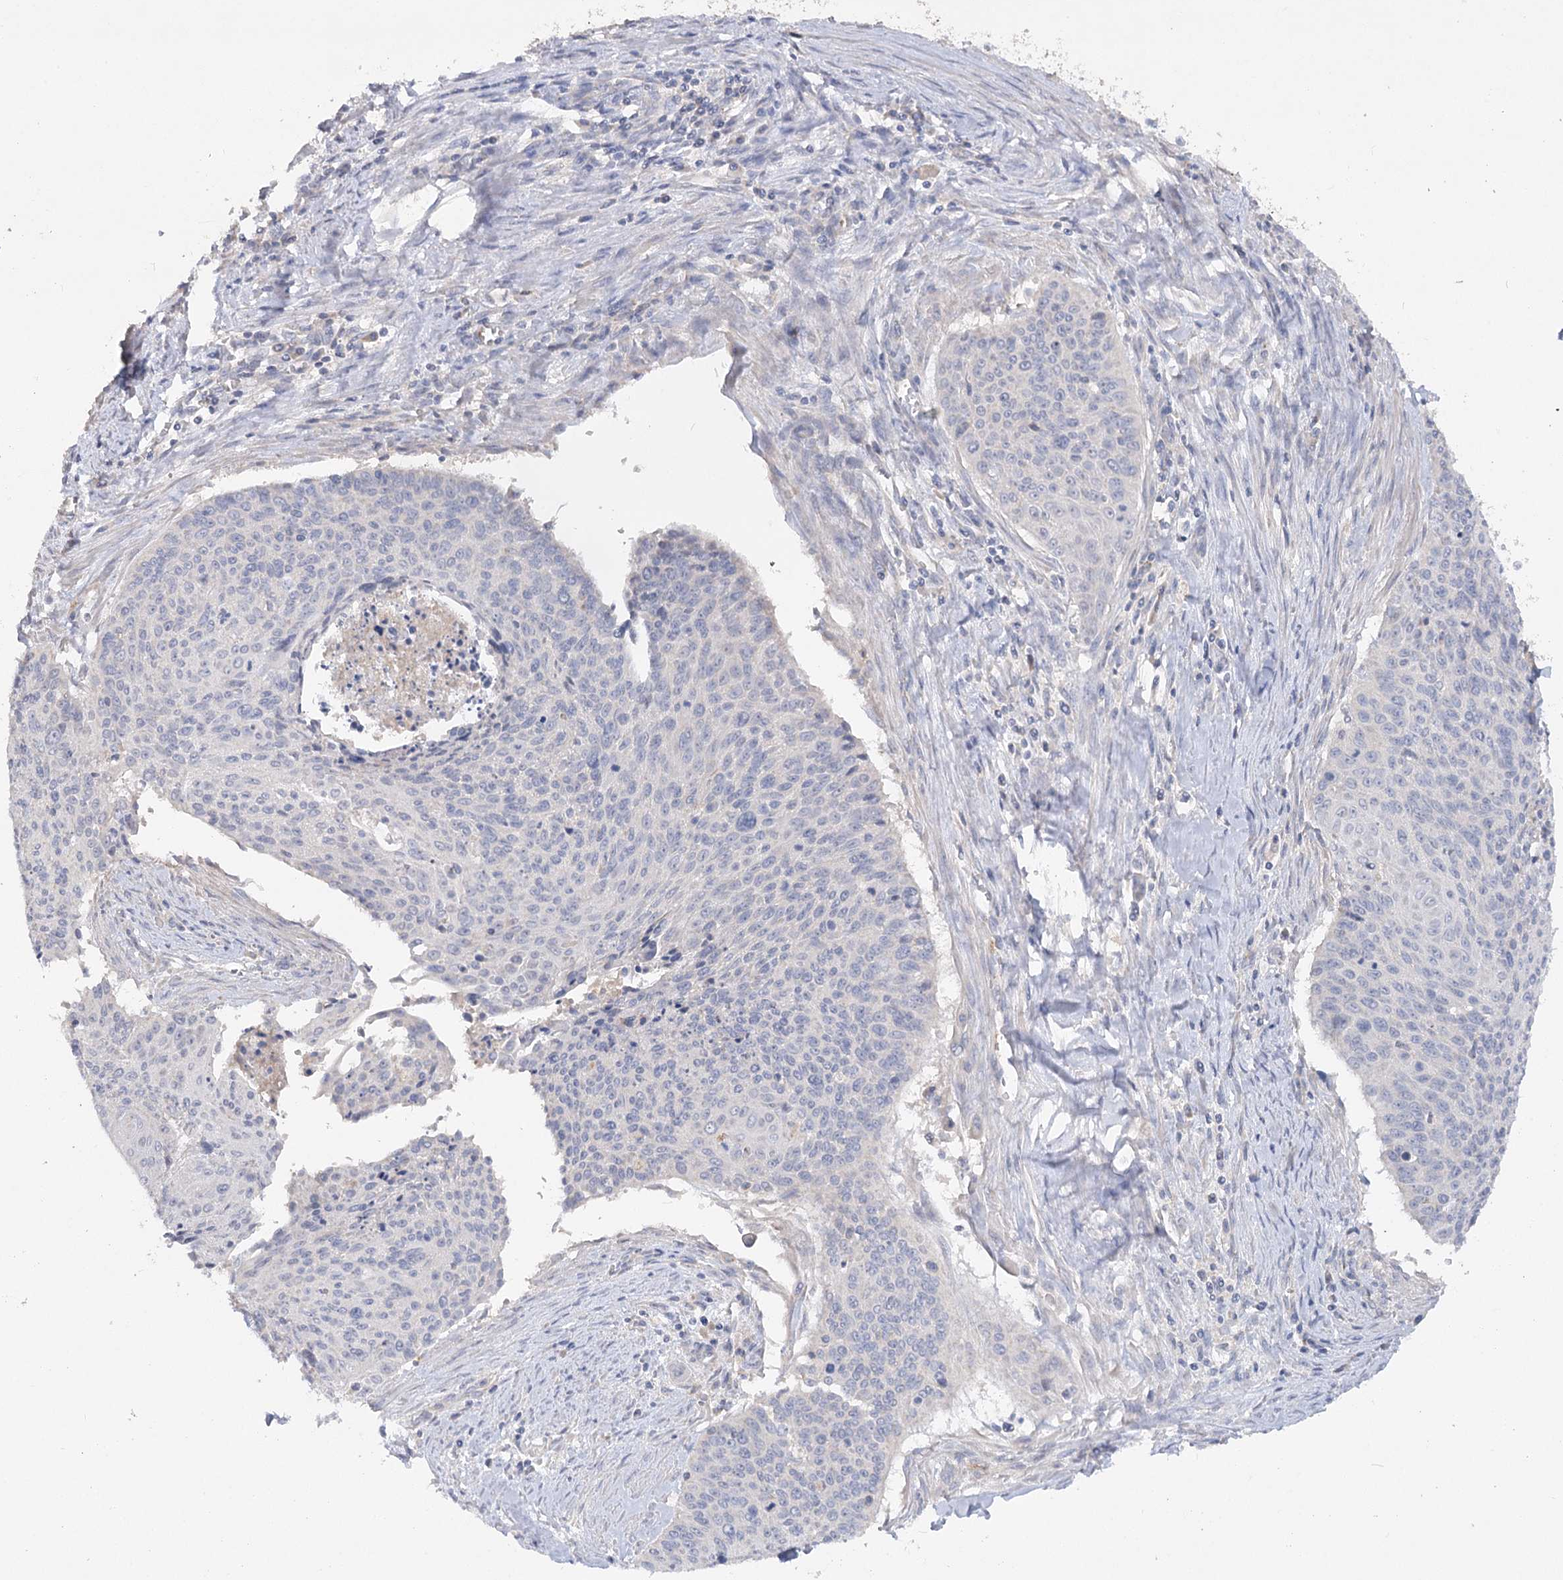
{"staining": {"intensity": "negative", "quantity": "none", "location": "none"}, "tissue": "cervical cancer", "cell_type": "Tumor cells", "image_type": "cancer", "snomed": [{"axis": "morphology", "description": "Squamous cell carcinoma, NOS"}, {"axis": "topography", "description": "Cervix"}], "caption": "Immunohistochemistry (IHC) micrograph of human squamous cell carcinoma (cervical) stained for a protein (brown), which reveals no positivity in tumor cells.", "gene": "TMEM187", "patient": {"sex": "female", "age": 55}}